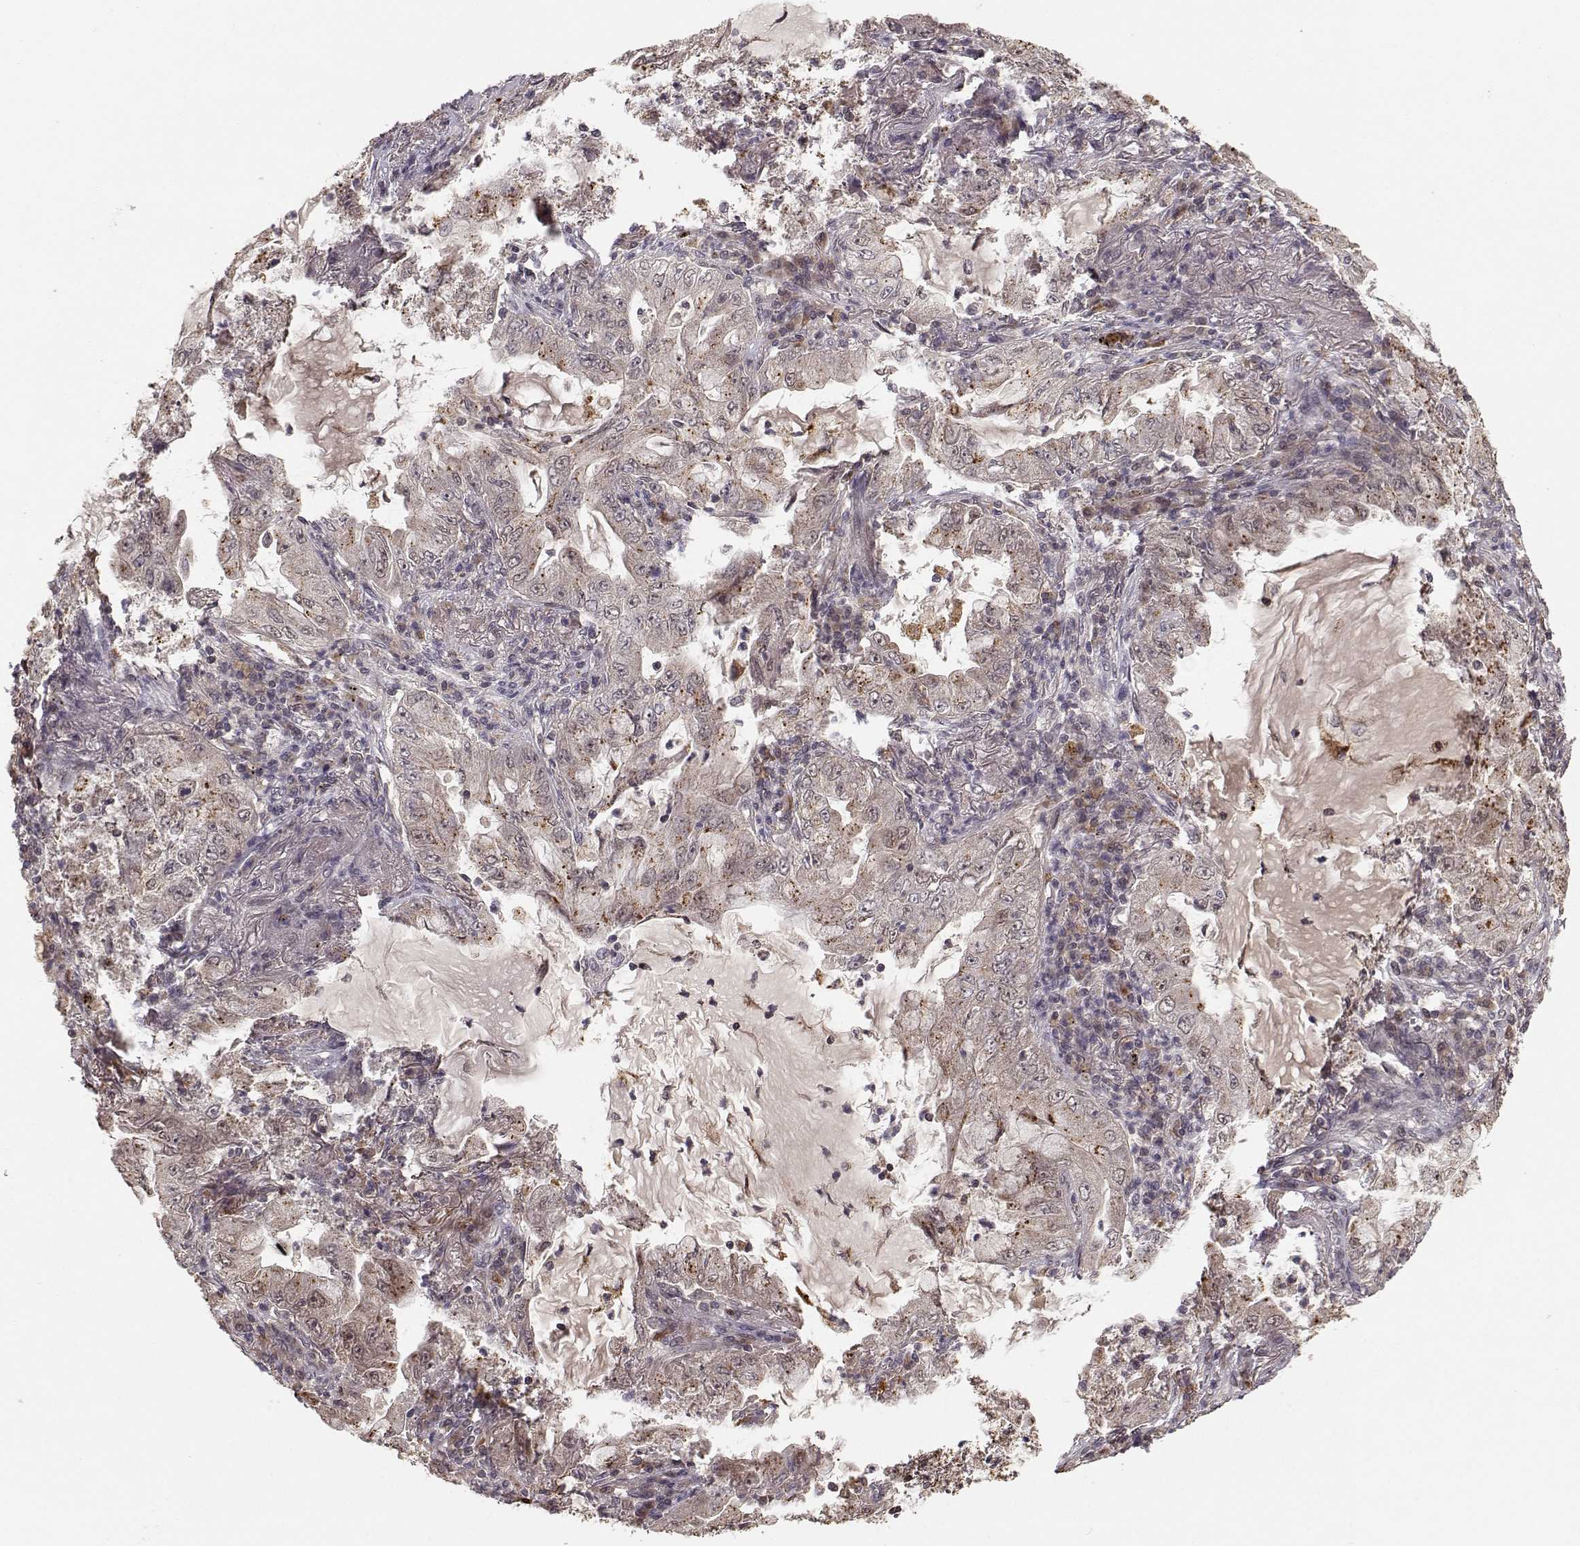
{"staining": {"intensity": "moderate", "quantity": "25%-75%", "location": "cytoplasmic/membranous"}, "tissue": "lung cancer", "cell_type": "Tumor cells", "image_type": "cancer", "snomed": [{"axis": "morphology", "description": "Adenocarcinoma, NOS"}, {"axis": "topography", "description": "Lung"}], "caption": "Protein analysis of lung cancer (adenocarcinoma) tissue demonstrates moderate cytoplasmic/membranous staining in about 25%-75% of tumor cells. The staining was performed using DAB to visualize the protein expression in brown, while the nuclei were stained in blue with hematoxylin (Magnification: 20x).", "gene": "PLEKHG3", "patient": {"sex": "female", "age": 73}}